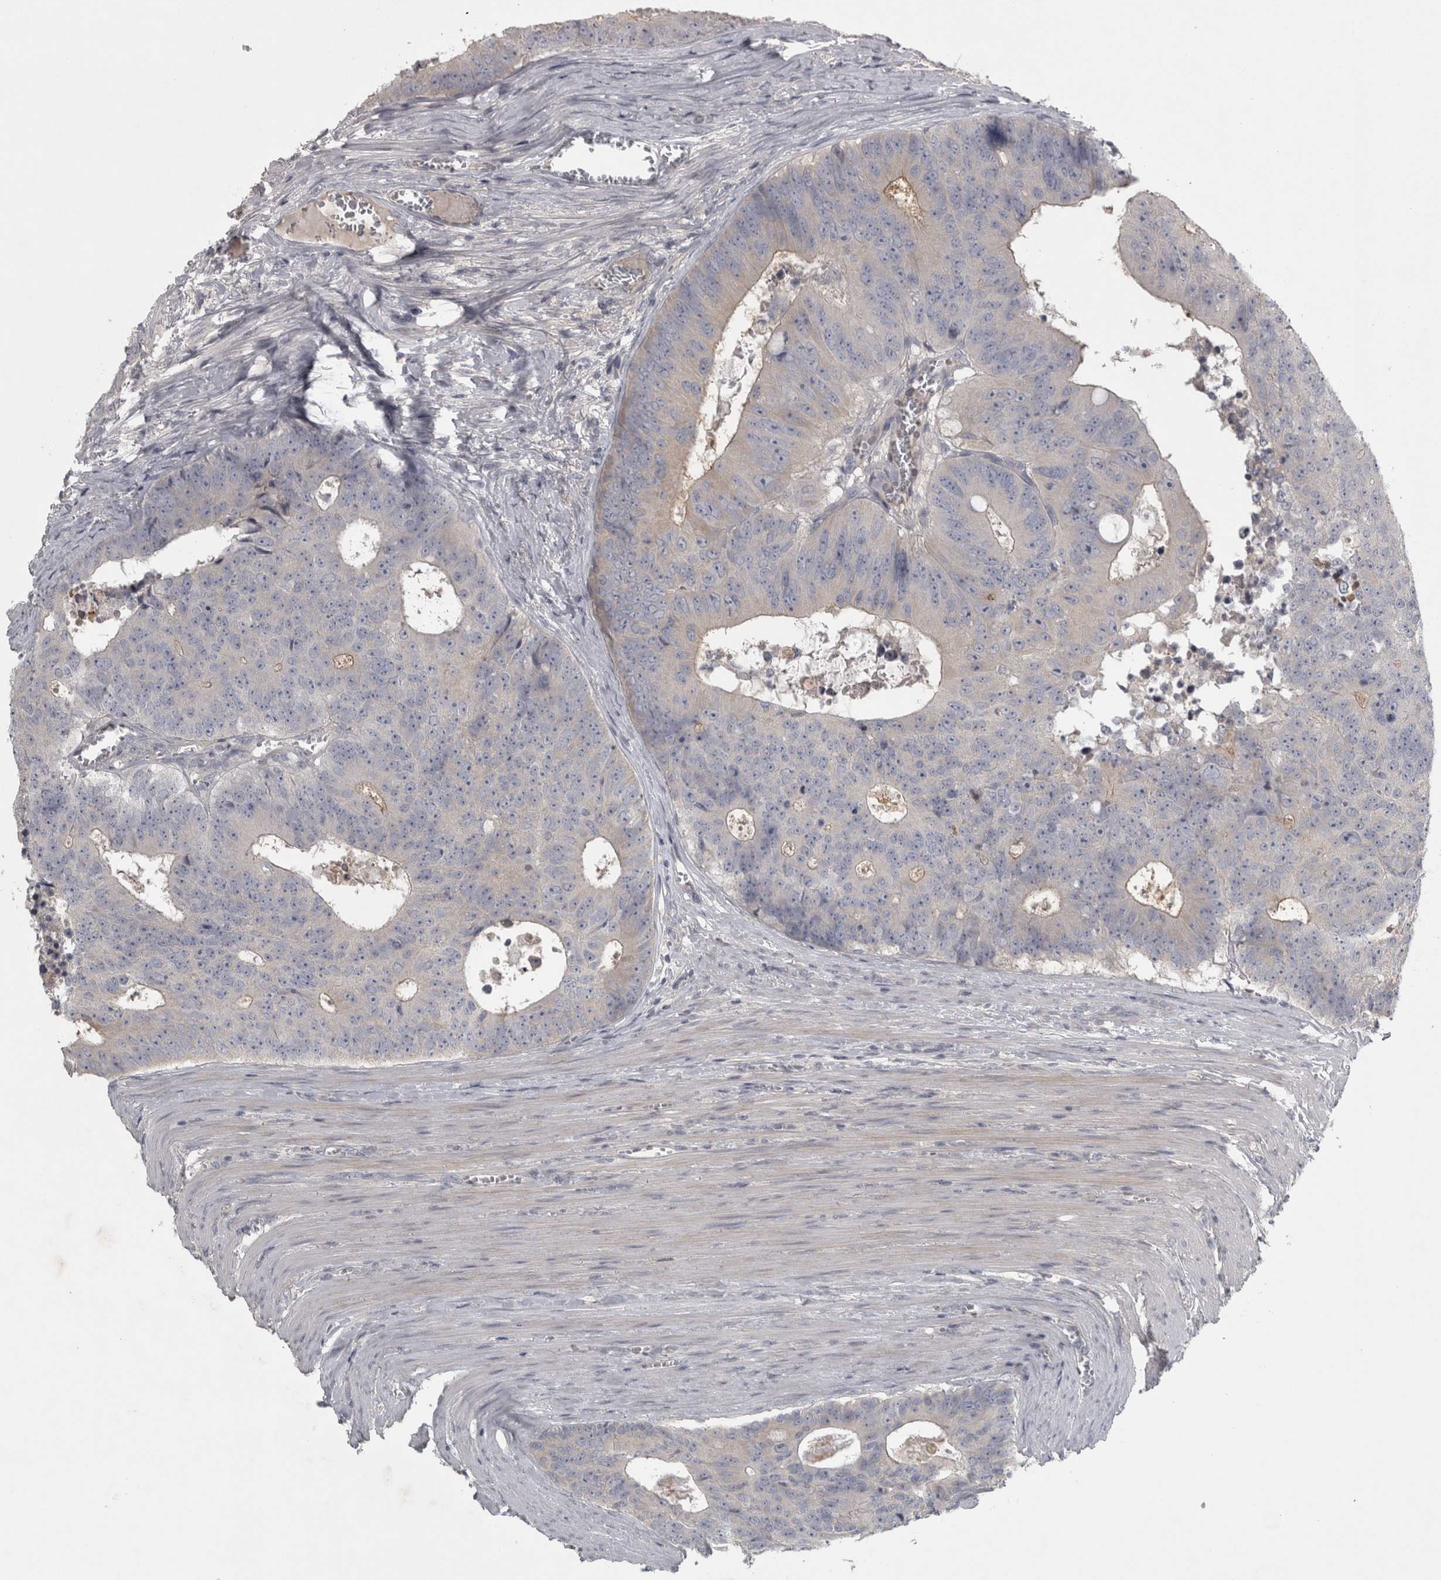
{"staining": {"intensity": "negative", "quantity": "none", "location": "none"}, "tissue": "colorectal cancer", "cell_type": "Tumor cells", "image_type": "cancer", "snomed": [{"axis": "morphology", "description": "Adenocarcinoma, NOS"}, {"axis": "topography", "description": "Colon"}], "caption": "High power microscopy image of an IHC micrograph of colorectal cancer, revealing no significant expression in tumor cells. Nuclei are stained in blue.", "gene": "ENPP7", "patient": {"sex": "male", "age": 87}}